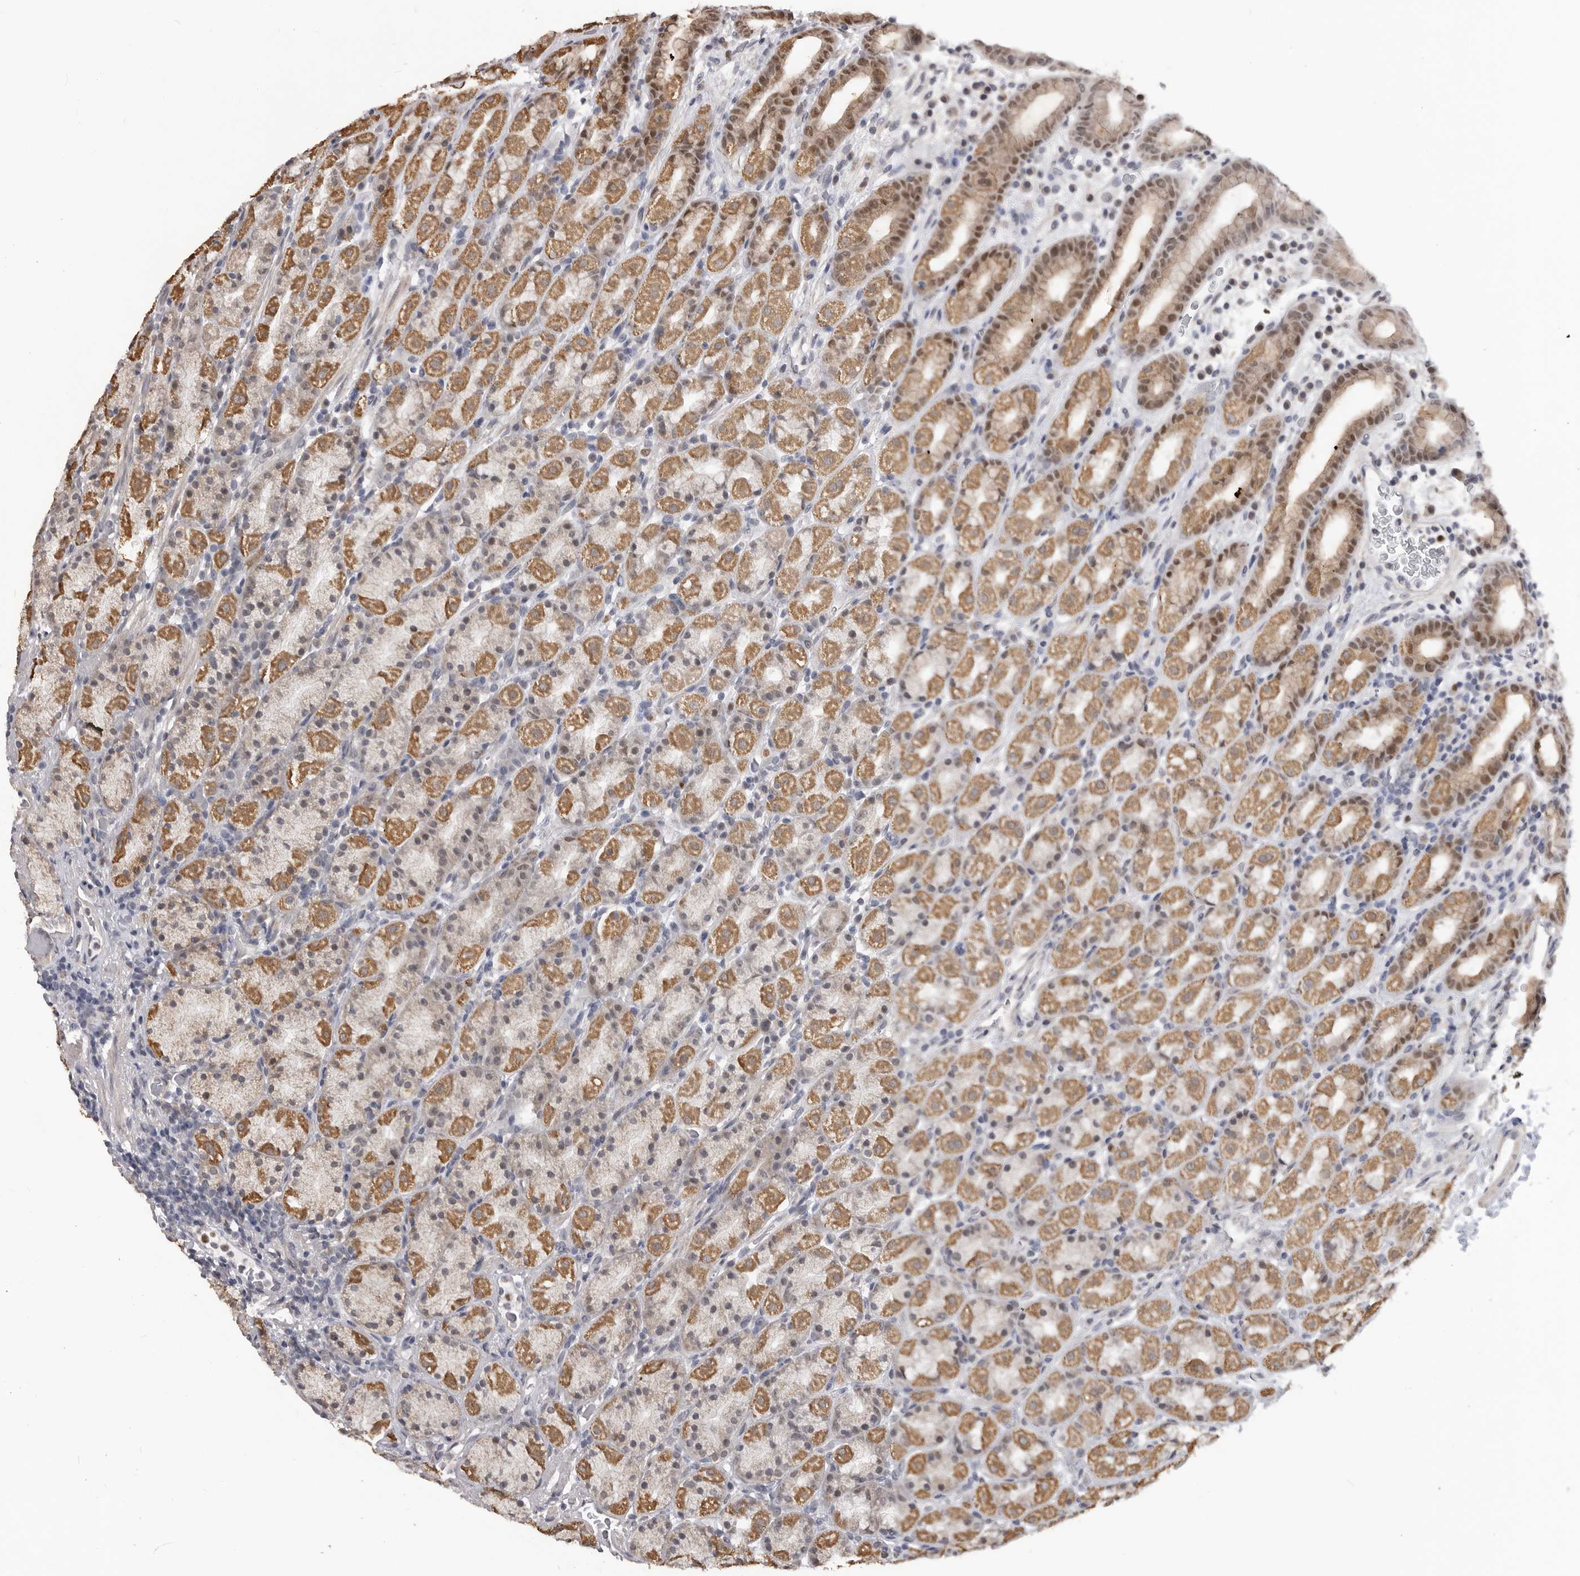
{"staining": {"intensity": "moderate", "quantity": "25%-75%", "location": "cytoplasmic/membranous,nuclear"}, "tissue": "stomach", "cell_type": "Glandular cells", "image_type": "normal", "snomed": [{"axis": "morphology", "description": "Normal tissue, NOS"}, {"axis": "topography", "description": "Stomach, upper"}], "caption": "Immunohistochemistry staining of unremarkable stomach, which shows medium levels of moderate cytoplasmic/membranous,nuclear staining in about 25%-75% of glandular cells indicating moderate cytoplasmic/membranous,nuclear protein positivity. The staining was performed using DAB (brown) for protein detection and nuclei were counterstained in hematoxylin (blue).", "gene": "SMARCC1", "patient": {"sex": "male", "age": 68}}